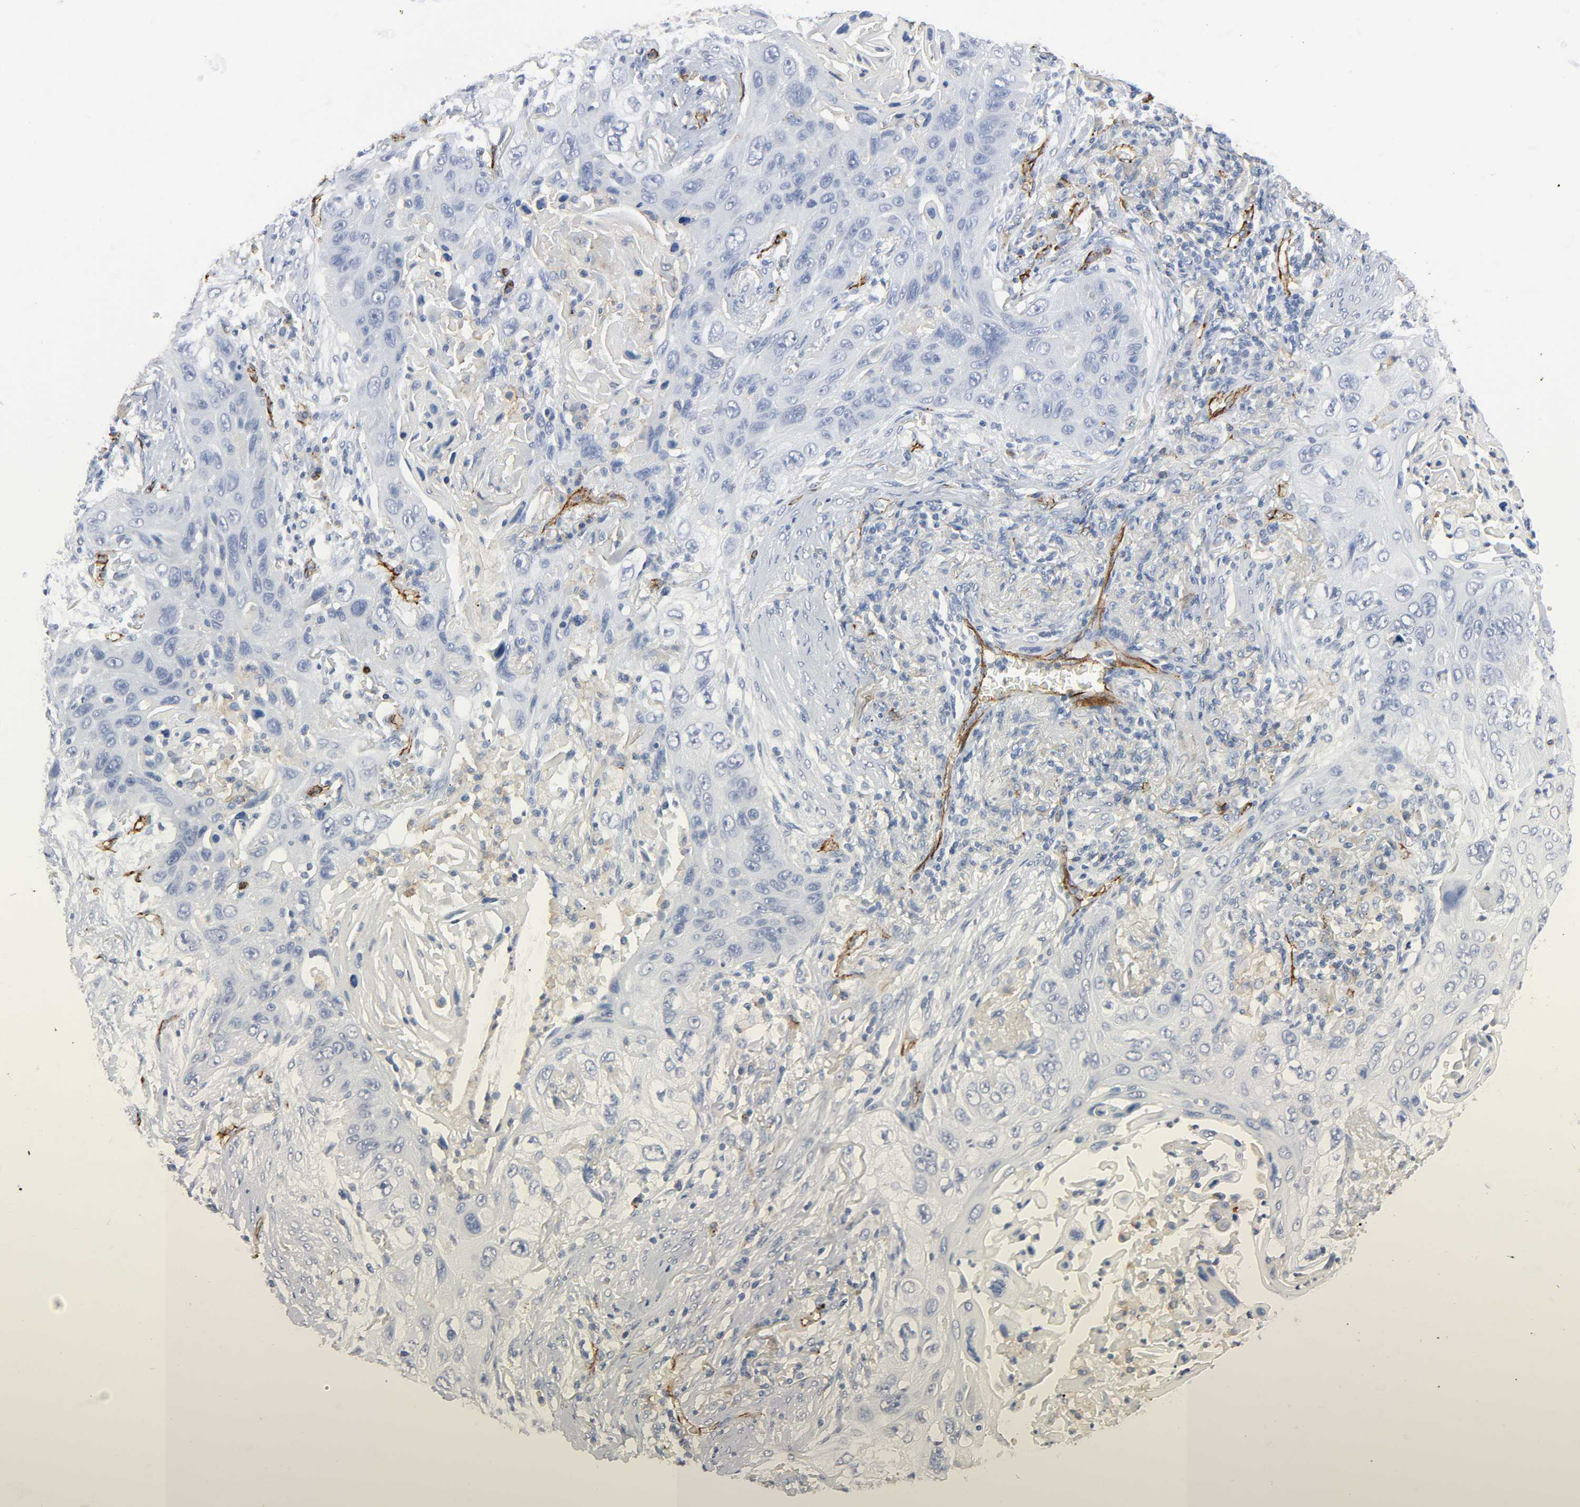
{"staining": {"intensity": "negative", "quantity": "none", "location": "none"}, "tissue": "lung cancer", "cell_type": "Tumor cells", "image_type": "cancer", "snomed": [{"axis": "morphology", "description": "Squamous cell carcinoma, NOS"}, {"axis": "topography", "description": "Lung"}], "caption": "The immunohistochemistry histopathology image has no significant expression in tumor cells of lung cancer (squamous cell carcinoma) tissue.", "gene": "PECAM1", "patient": {"sex": "female", "age": 67}}